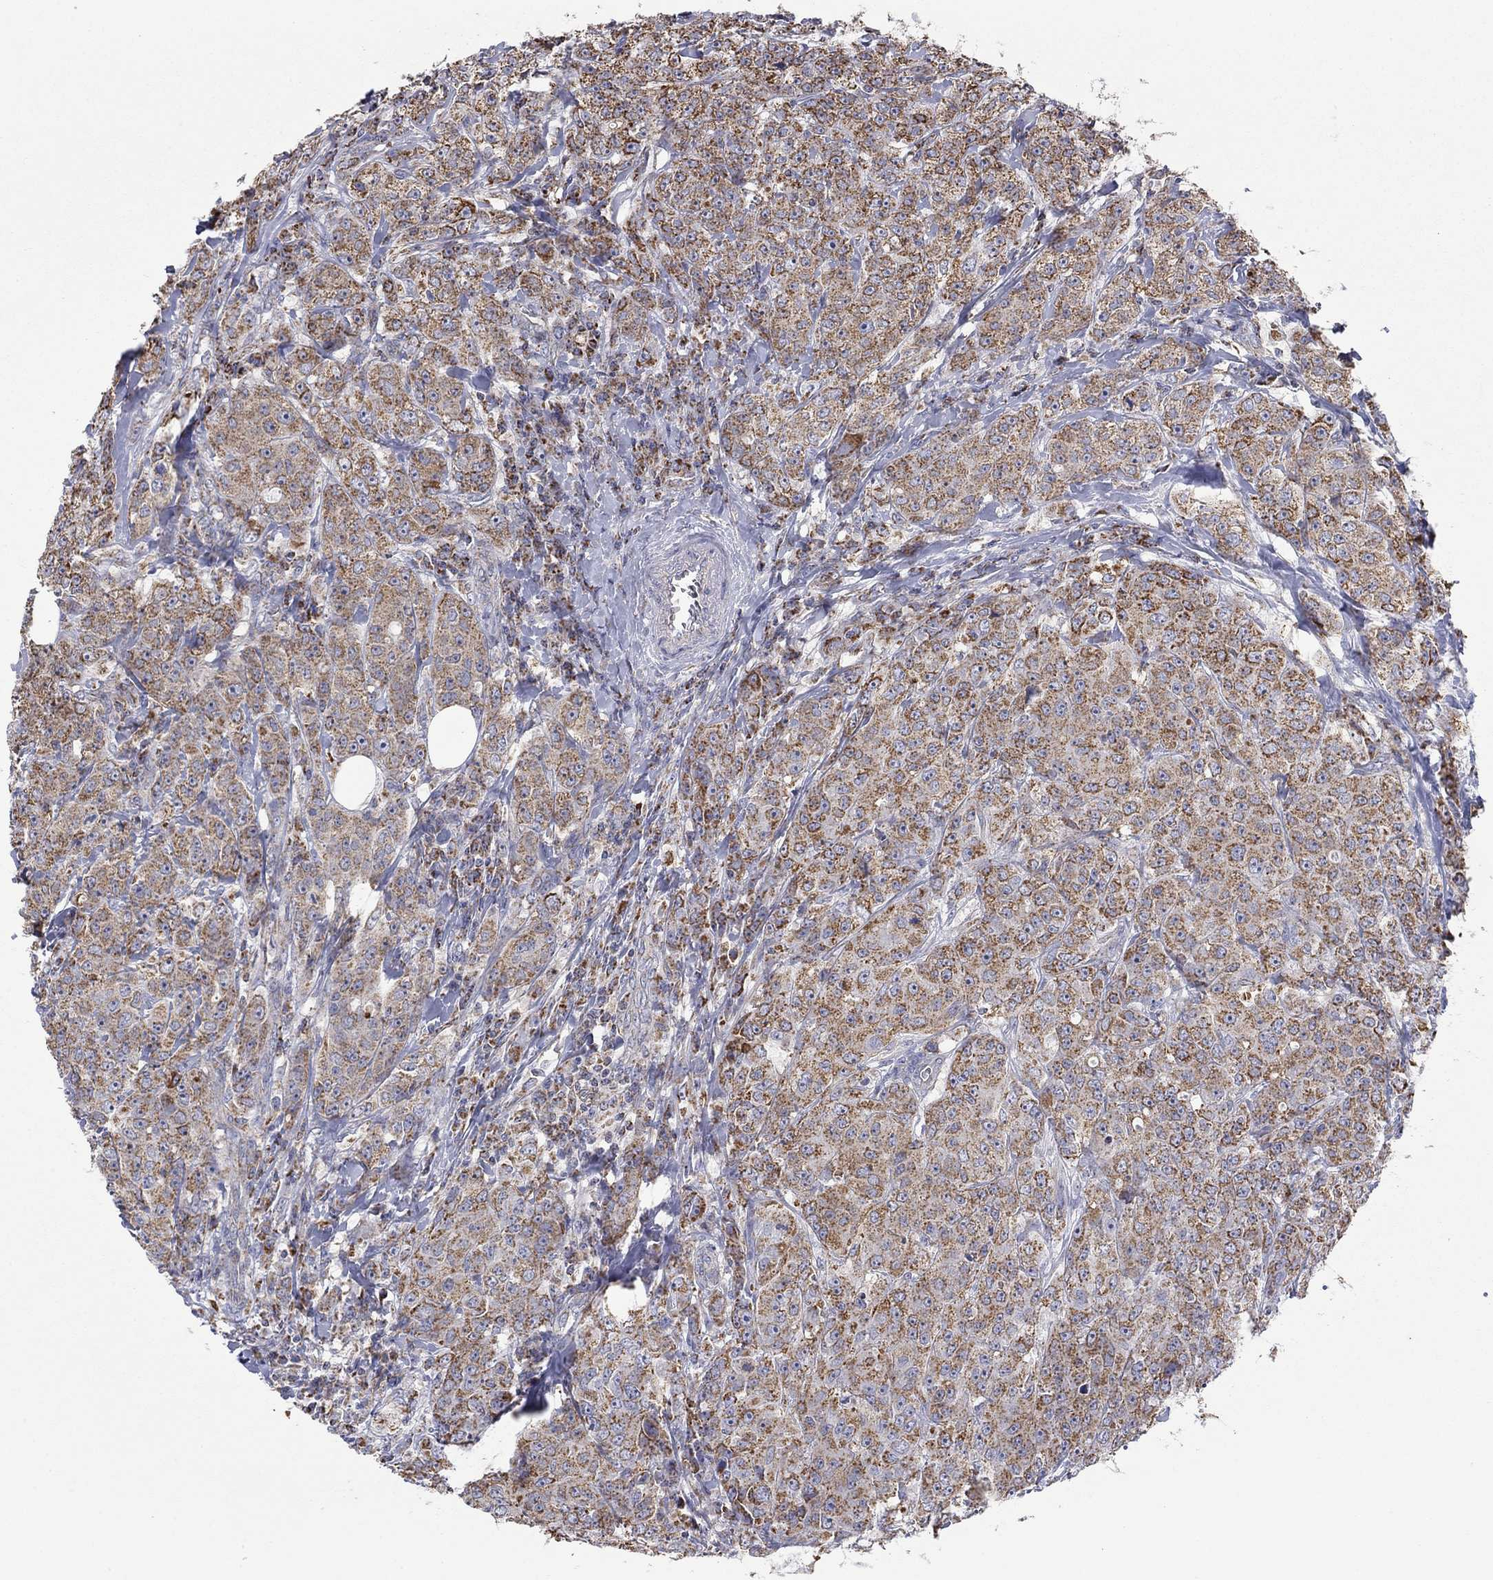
{"staining": {"intensity": "moderate", "quantity": ">75%", "location": "cytoplasmic/membranous"}, "tissue": "breast cancer", "cell_type": "Tumor cells", "image_type": "cancer", "snomed": [{"axis": "morphology", "description": "Duct carcinoma"}, {"axis": "topography", "description": "Breast"}], "caption": "Approximately >75% of tumor cells in human breast invasive ductal carcinoma show moderate cytoplasmic/membranous protein positivity as visualized by brown immunohistochemical staining.", "gene": "HPS5", "patient": {"sex": "female", "age": 43}}